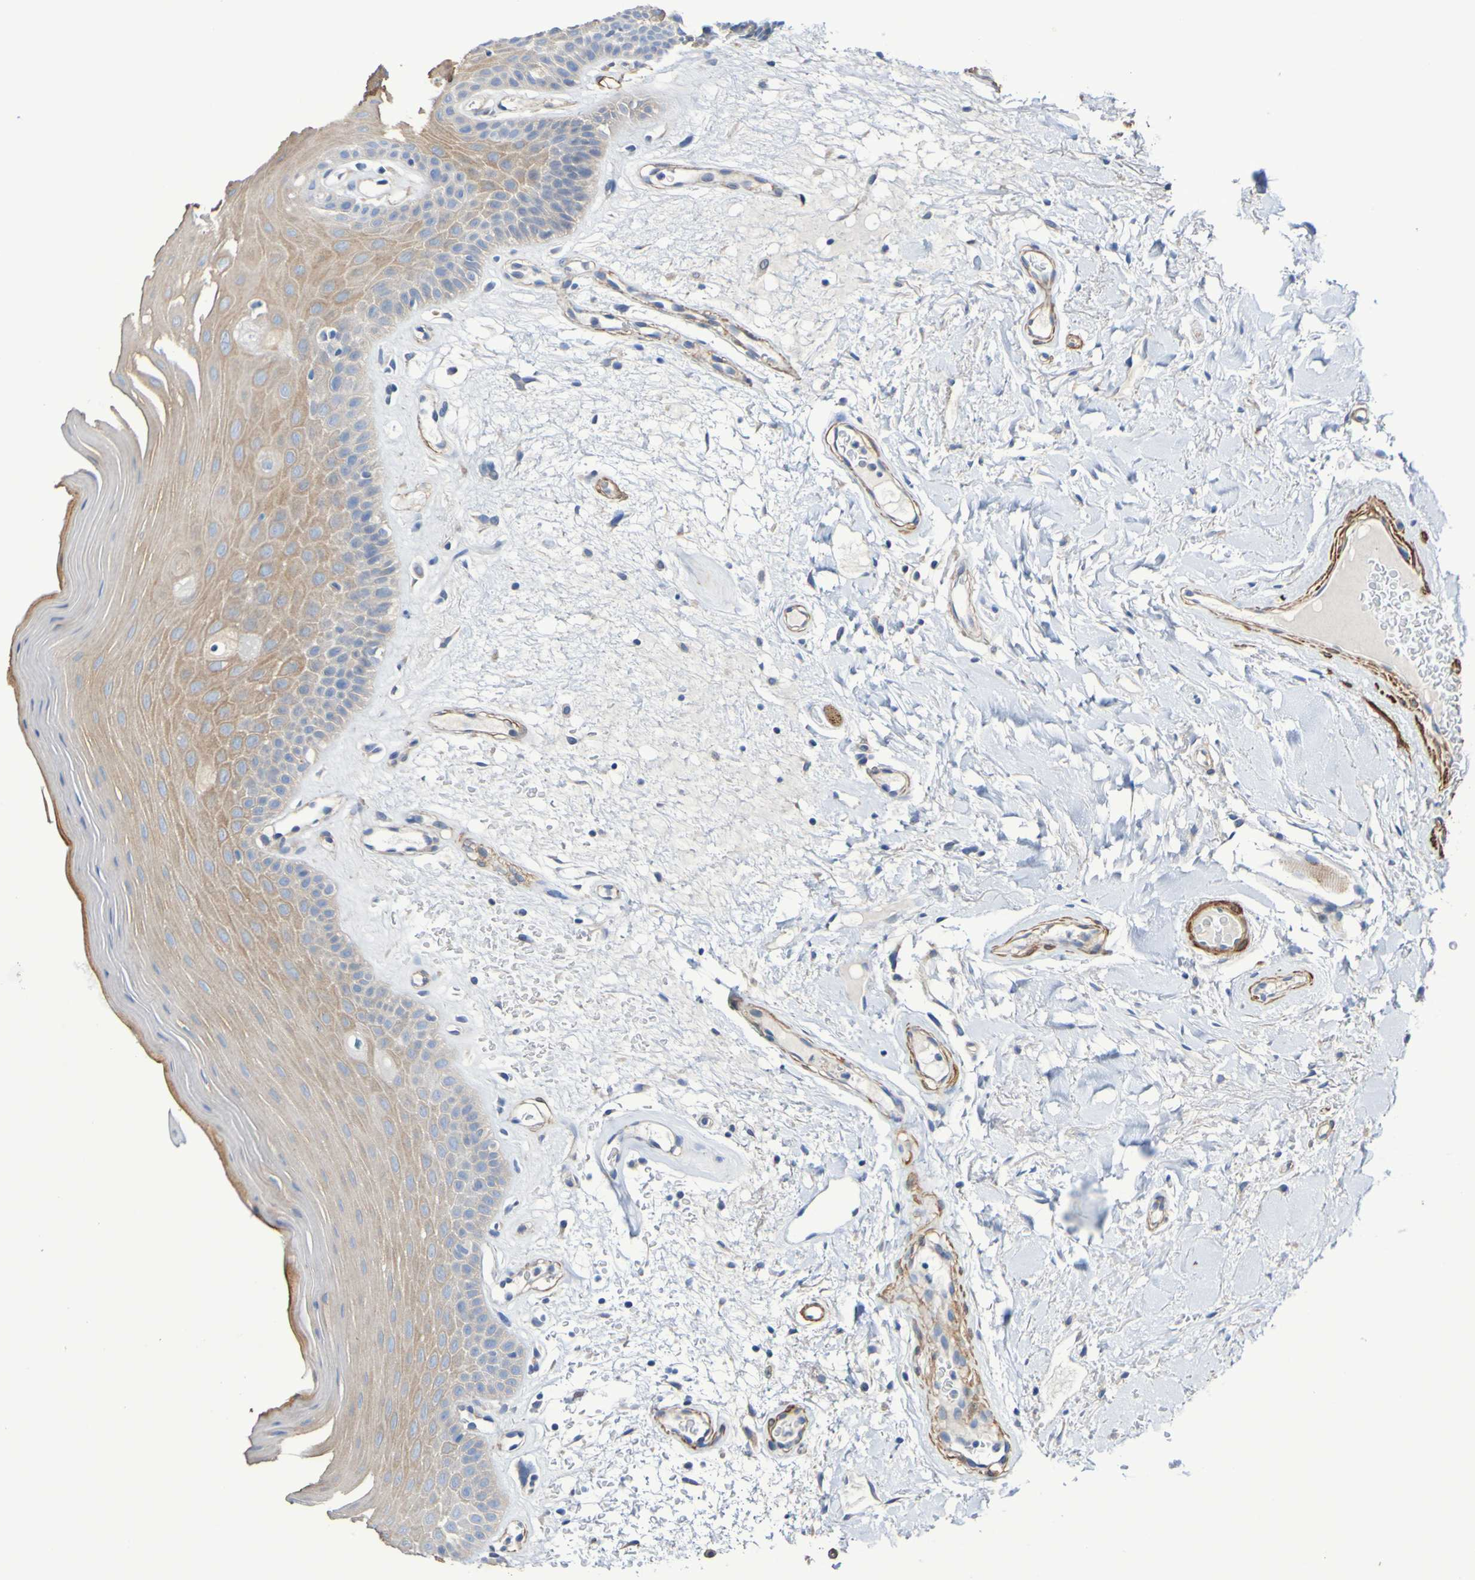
{"staining": {"intensity": "moderate", "quantity": ">75%", "location": "cytoplasmic/membranous"}, "tissue": "oral mucosa", "cell_type": "Squamous epithelial cells", "image_type": "normal", "snomed": [{"axis": "morphology", "description": "Normal tissue, NOS"}, {"axis": "morphology", "description": "Squamous cell carcinoma, NOS"}, {"axis": "topography", "description": "Skeletal muscle"}, {"axis": "topography", "description": "Adipose tissue"}, {"axis": "topography", "description": "Vascular tissue"}, {"axis": "topography", "description": "Oral tissue"}, {"axis": "topography", "description": "Peripheral nerve tissue"}, {"axis": "topography", "description": "Head-Neck"}], "caption": "Moderate cytoplasmic/membranous protein staining is identified in approximately >75% of squamous epithelial cells in oral mucosa. The staining was performed using DAB (3,3'-diaminobenzidine), with brown indicating positive protein expression. Nuclei are stained blue with hematoxylin.", "gene": "SRPRB", "patient": {"sex": "male", "age": 71}}